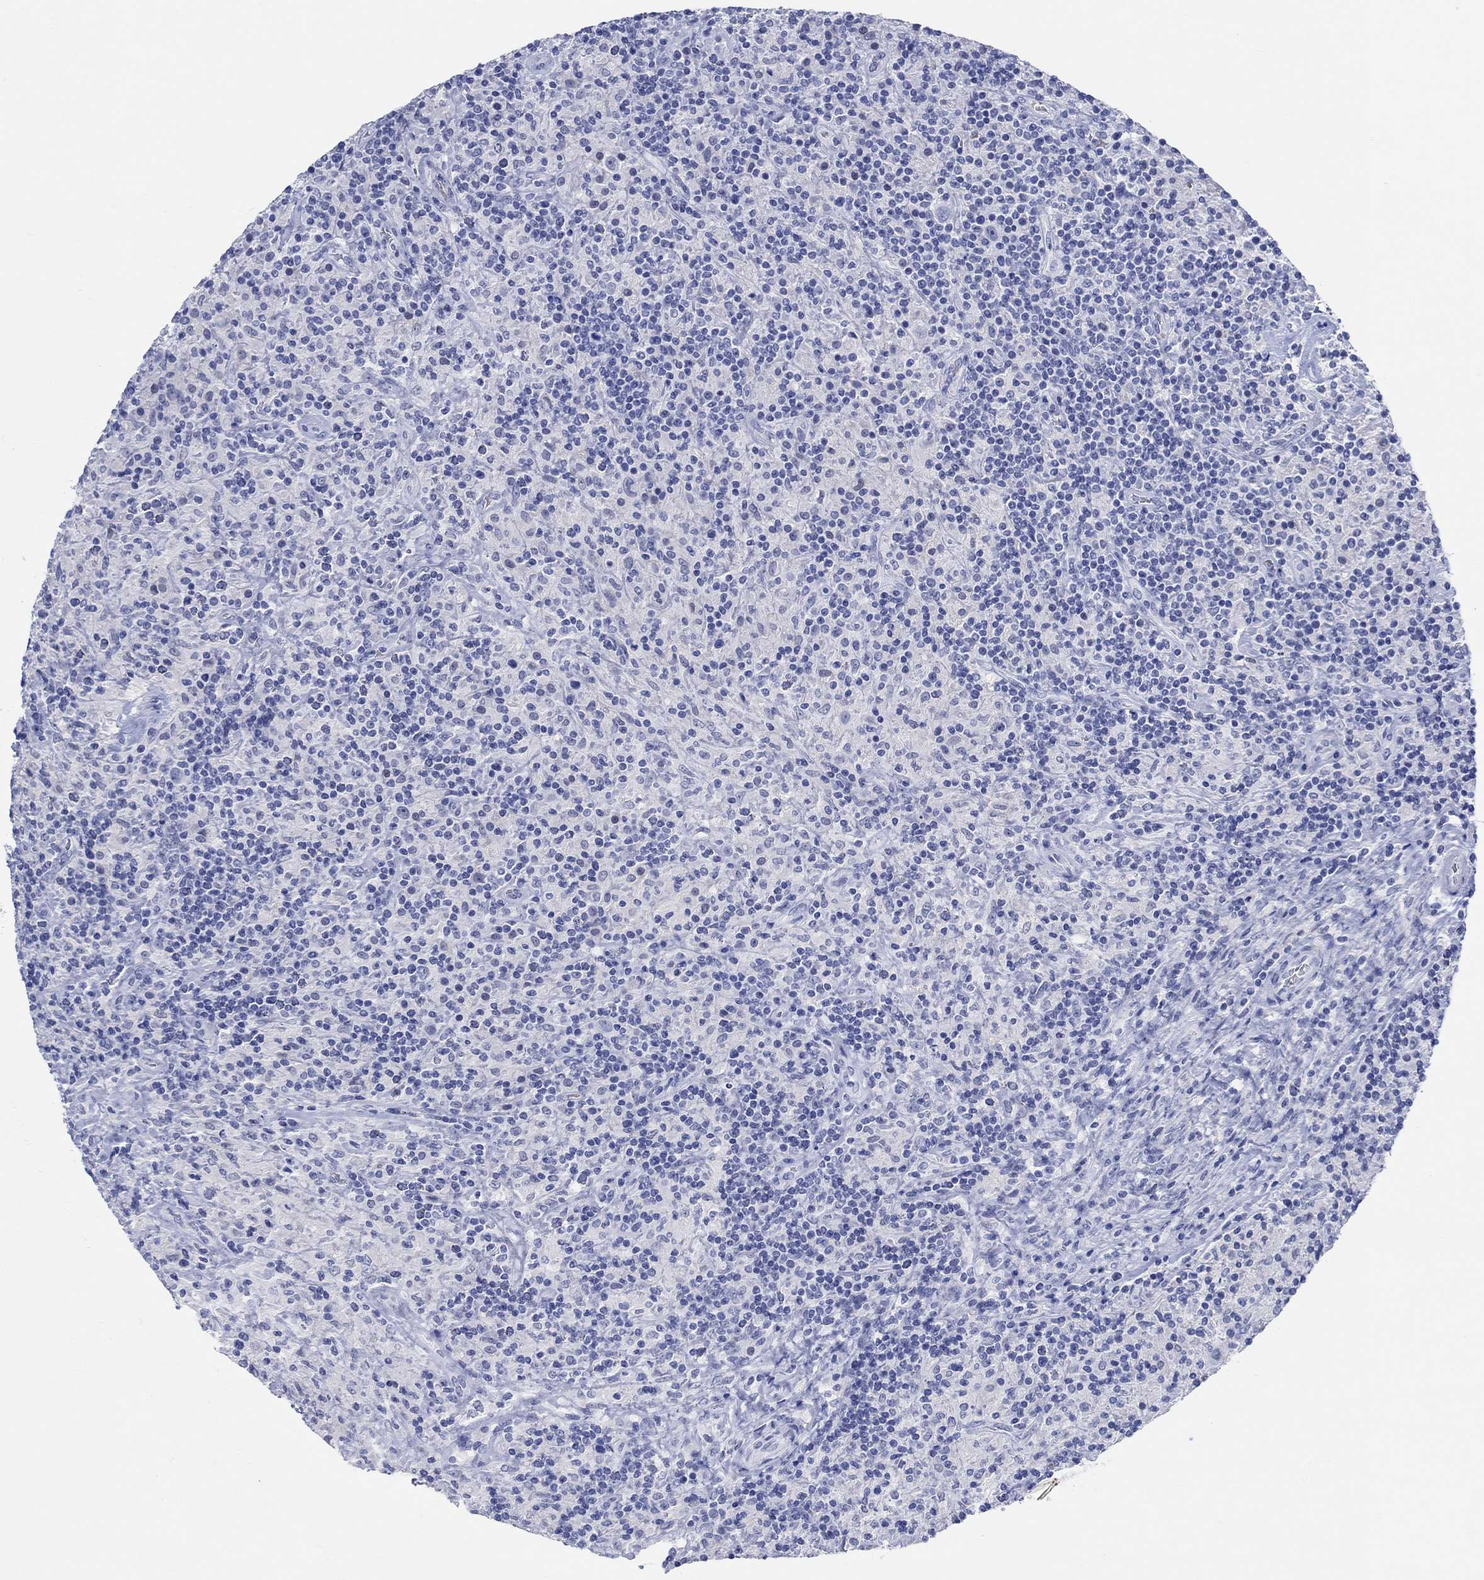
{"staining": {"intensity": "negative", "quantity": "none", "location": "none"}, "tissue": "lymphoma", "cell_type": "Tumor cells", "image_type": "cancer", "snomed": [{"axis": "morphology", "description": "Hodgkin's disease, NOS"}, {"axis": "topography", "description": "Lymph node"}], "caption": "Tumor cells show no significant staining in Hodgkin's disease.", "gene": "GRIA3", "patient": {"sex": "male", "age": 70}}